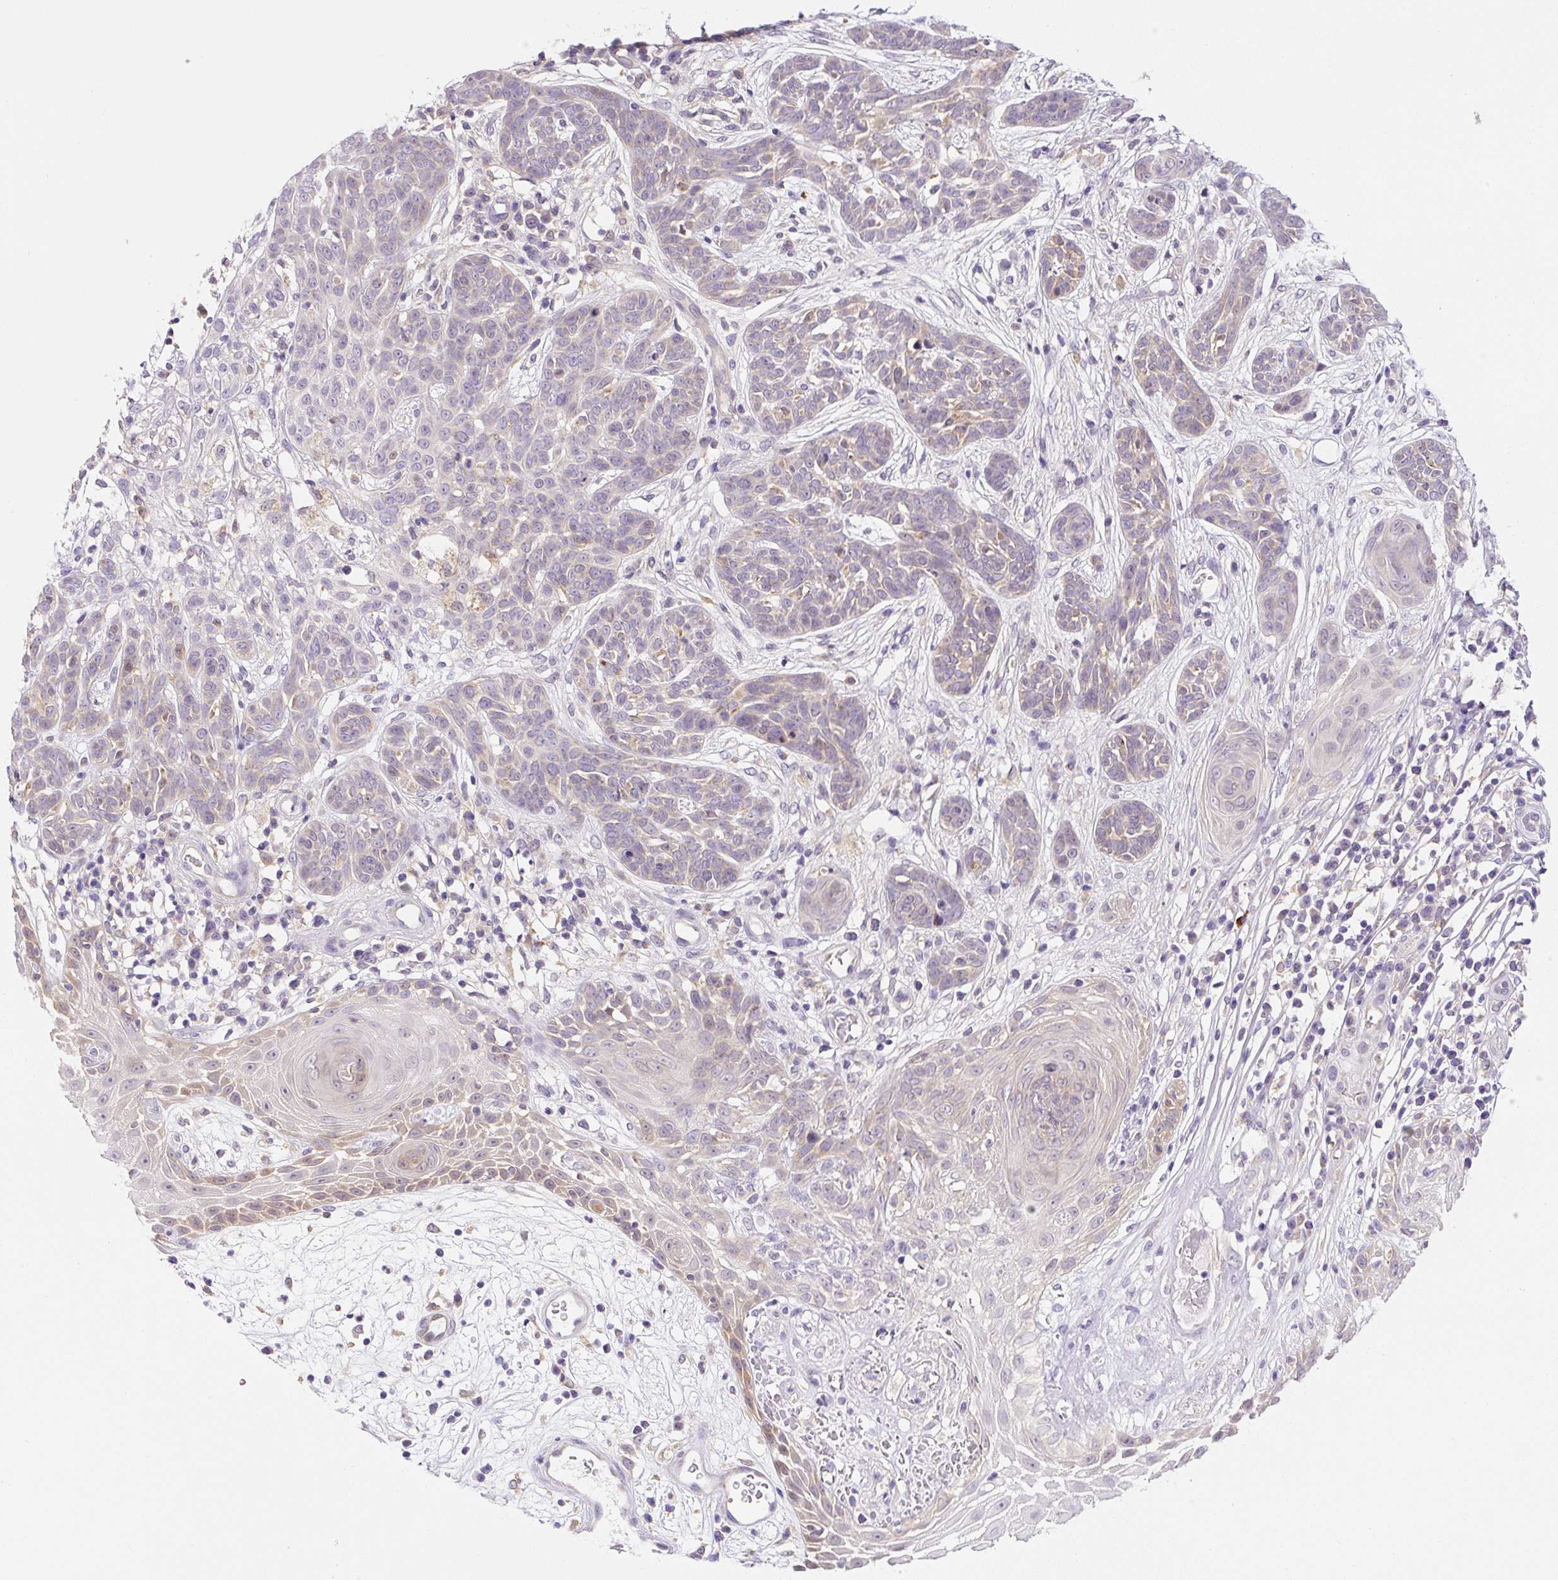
{"staining": {"intensity": "weak", "quantity": "<25%", "location": "cytoplasmic/membranous"}, "tissue": "skin cancer", "cell_type": "Tumor cells", "image_type": "cancer", "snomed": [{"axis": "morphology", "description": "Basal cell carcinoma"}, {"axis": "topography", "description": "Skin"}, {"axis": "topography", "description": "Skin, foot"}], "caption": "Immunohistochemical staining of human skin cancer reveals no significant positivity in tumor cells.", "gene": "PLA2G4A", "patient": {"sex": "female", "age": 86}}